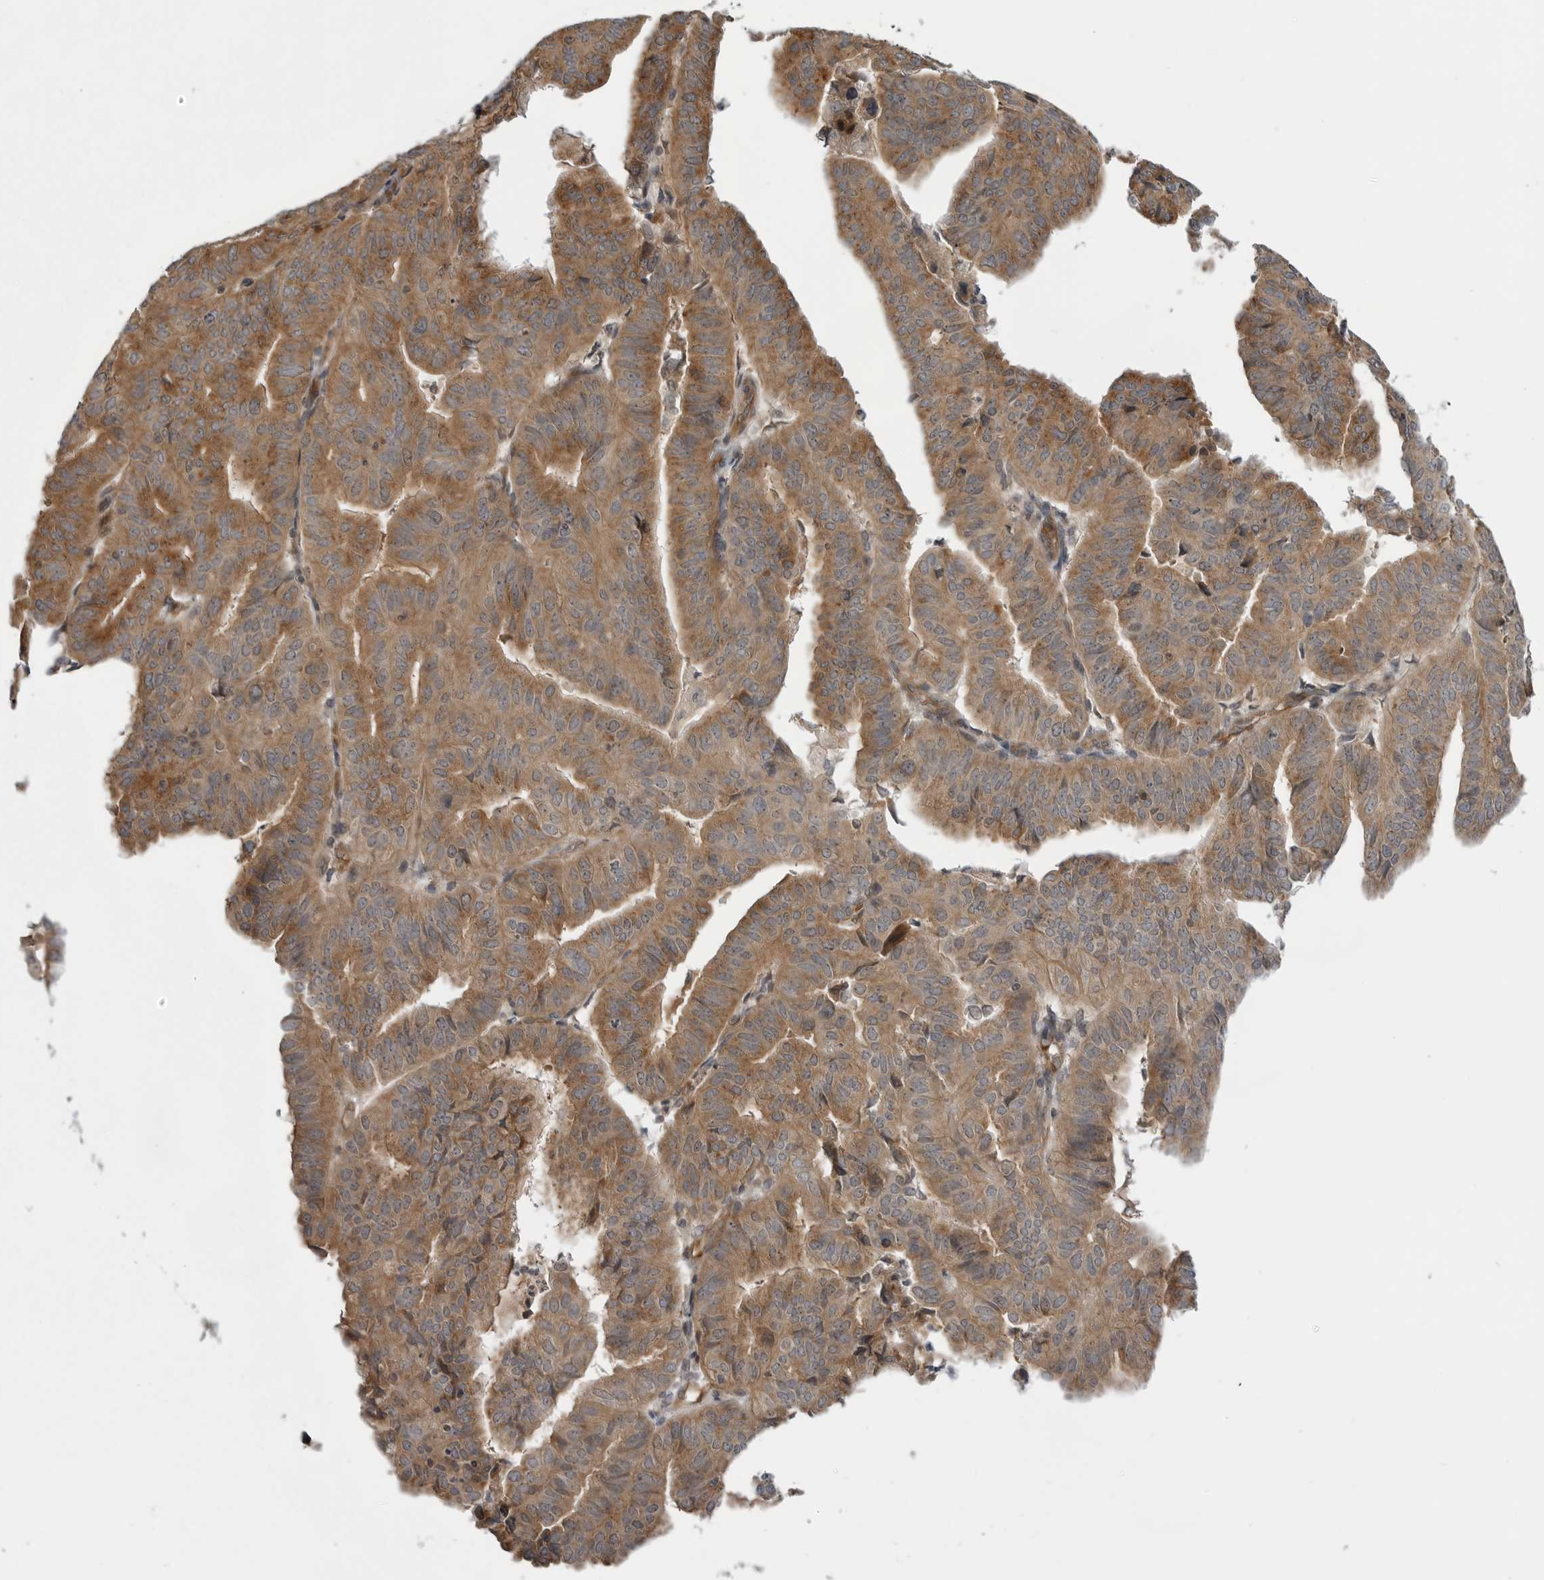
{"staining": {"intensity": "moderate", "quantity": ">75%", "location": "cytoplasmic/membranous"}, "tissue": "endometrial cancer", "cell_type": "Tumor cells", "image_type": "cancer", "snomed": [{"axis": "morphology", "description": "Adenocarcinoma, NOS"}, {"axis": "topography", "description": "Uterus"}], "caption": "Tumor cells demonstrate medium levels of moderate cytoplasmic/membranous staining in about >75% of cells in human adenocarcinoma (endometrial).", "gene": "LRRC45", "patient": {"sex": "female", "age": 77}}